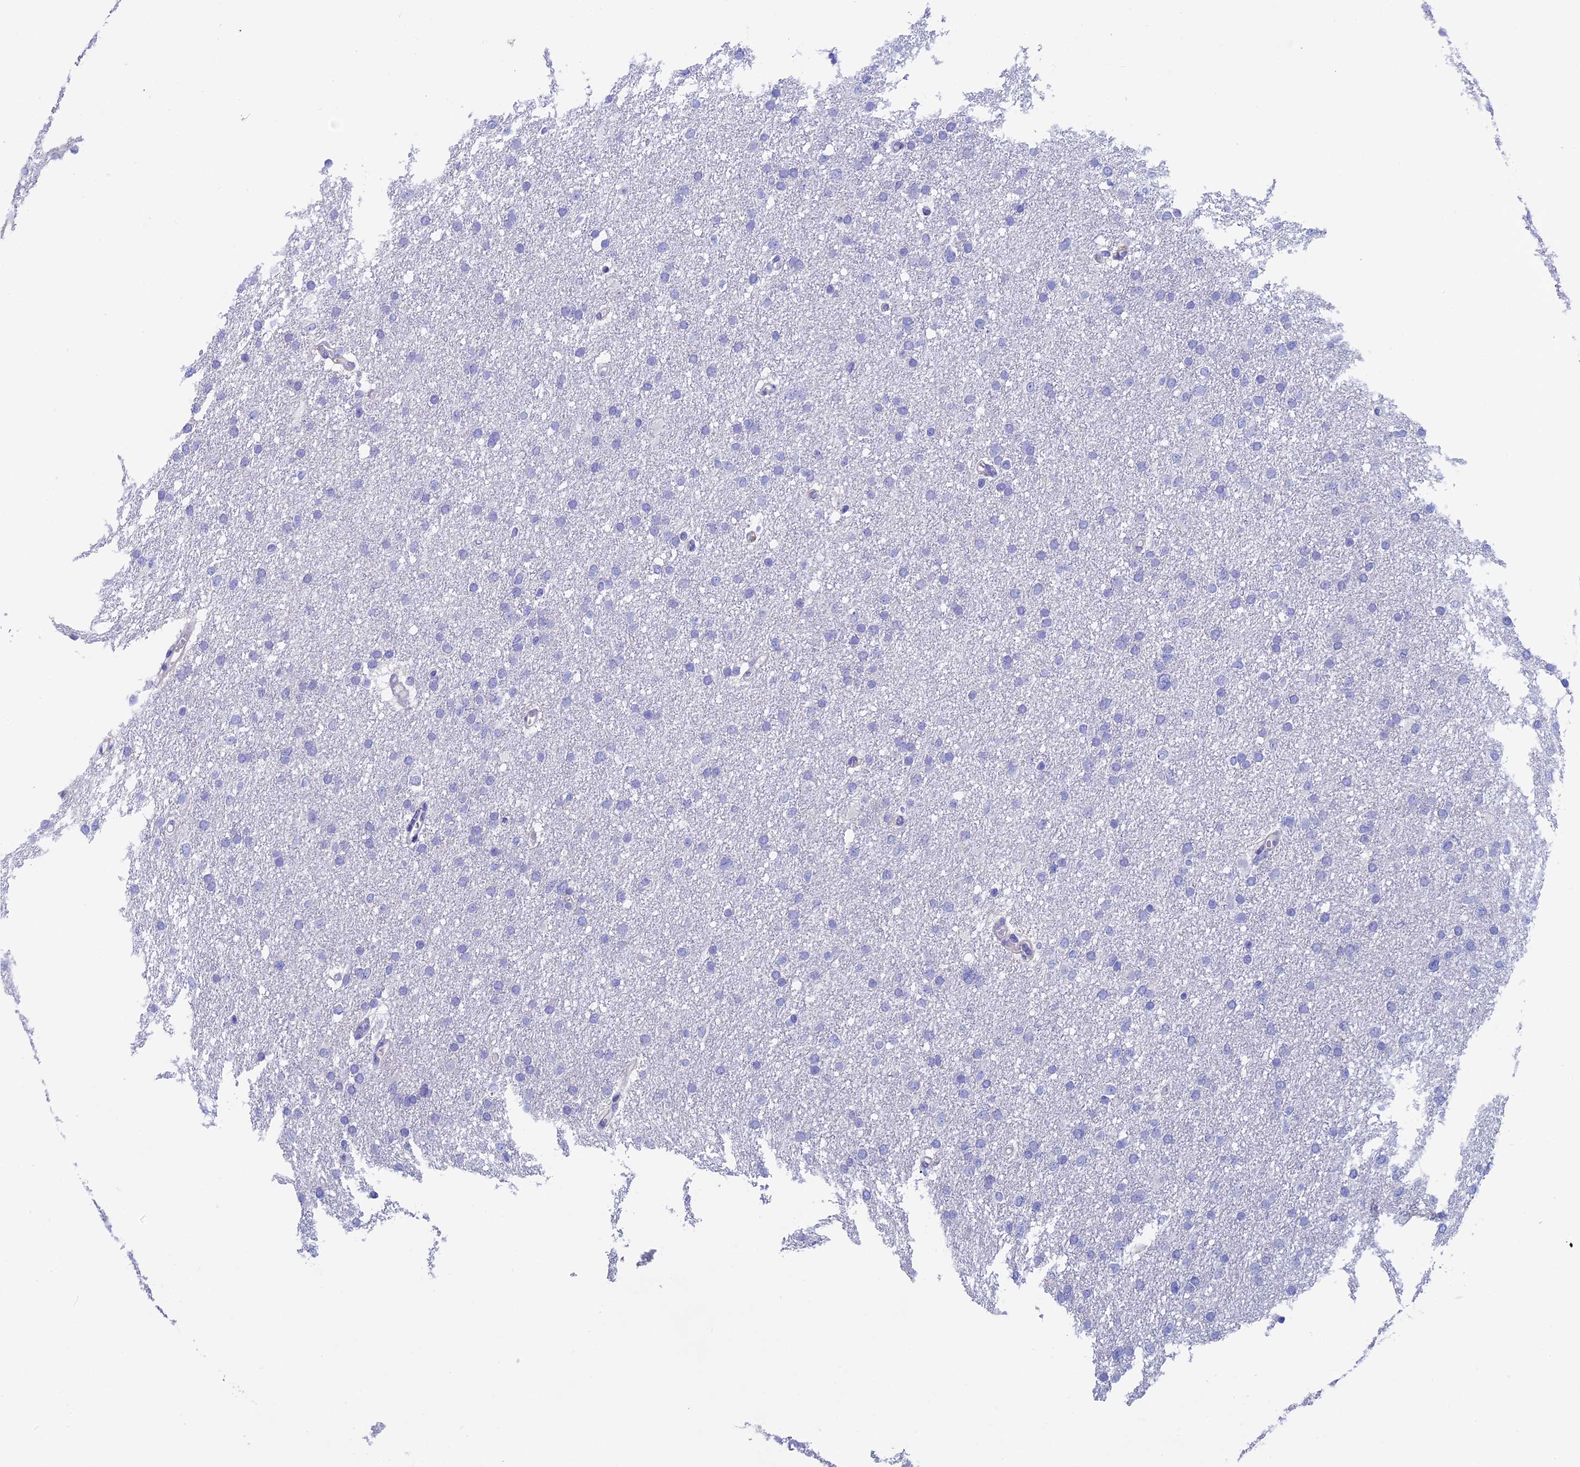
{"staining": {"intensity": "negative", "quantity": "none", "location": "none"}, "tissue": "glioma", "cell_type": "Tumor cells", "image_type": "cancer", "snomed": [{"axis": "morphology", "description": "Glioma, malignant, High grade"}, {"axis": "topography", "description": "Cerebral cortex"}], "caption": "Glioma stained for a protein using IHC demonstrates no positivity tumor cells.", "gene": "ADH7", "patient": {"sex": "female", "age": 36}}